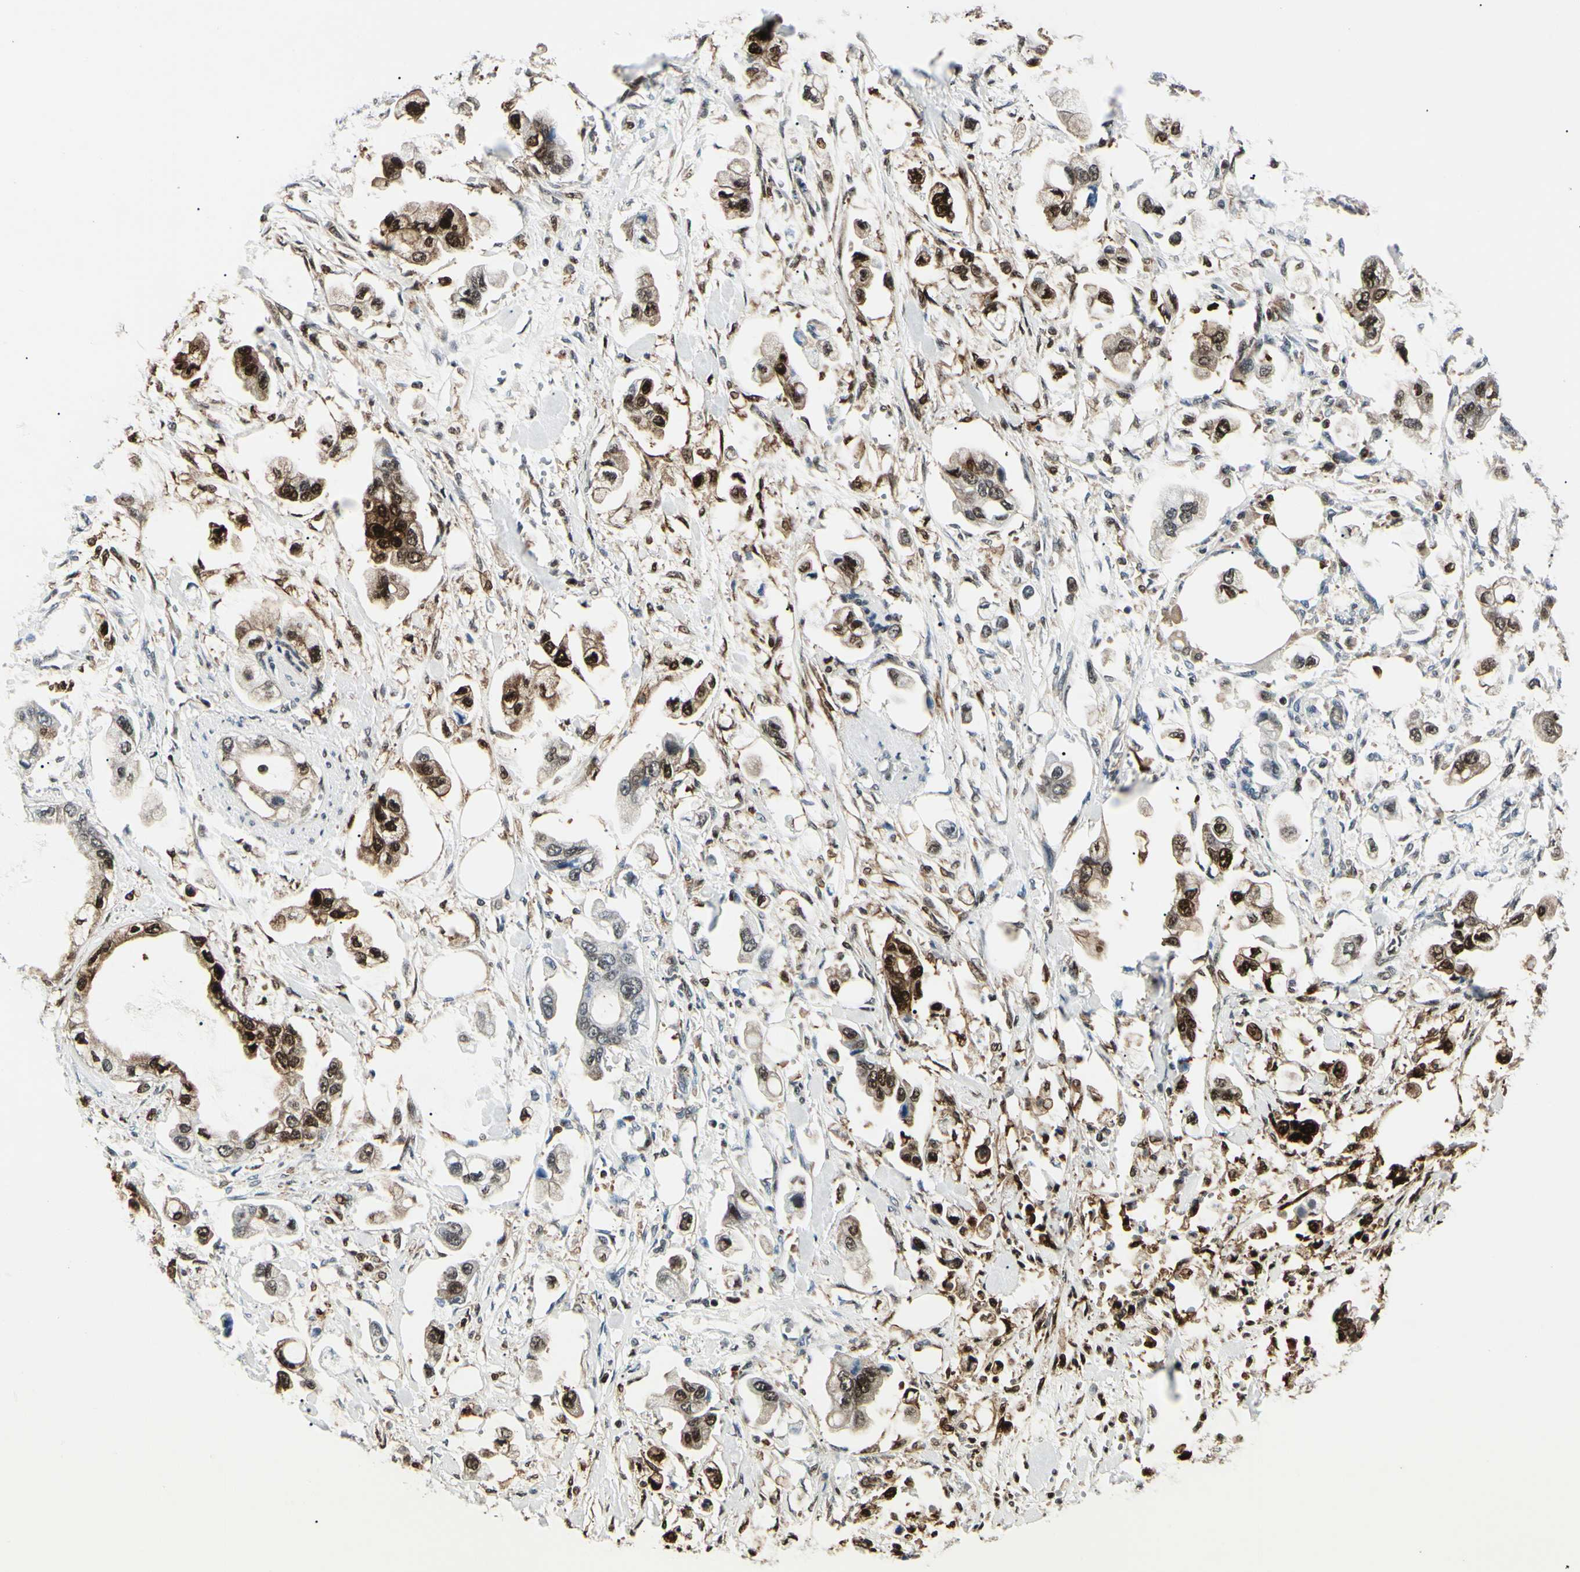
{"staining": {"intensity": "strong", "quantity": "25%-75%", "location": "cytoplasmic/membranous,nuclear"}, "tissue": "stomach cancer", "cell_type": "Tumor cells", "image_type": "cancer", "snomed": [{"axis": "morphology", "description": "Adenocarcinoma, NOS"}, {"axis": "topography", "description": "Stomach"}], "caption": "Immunohistochemistry image of neoplastic tissue: human stomach cancer stained using immunohistochemistry (IHC) exhibits high levels of strong protein expression localized specifically in the cytoplasmic/membranous and nuclear of tumor cells, appearing as a cytoplasmic/membranous and nuclear brown color.", "gene": "PGK1", "patient": {"sex": "male", "age": 62}}